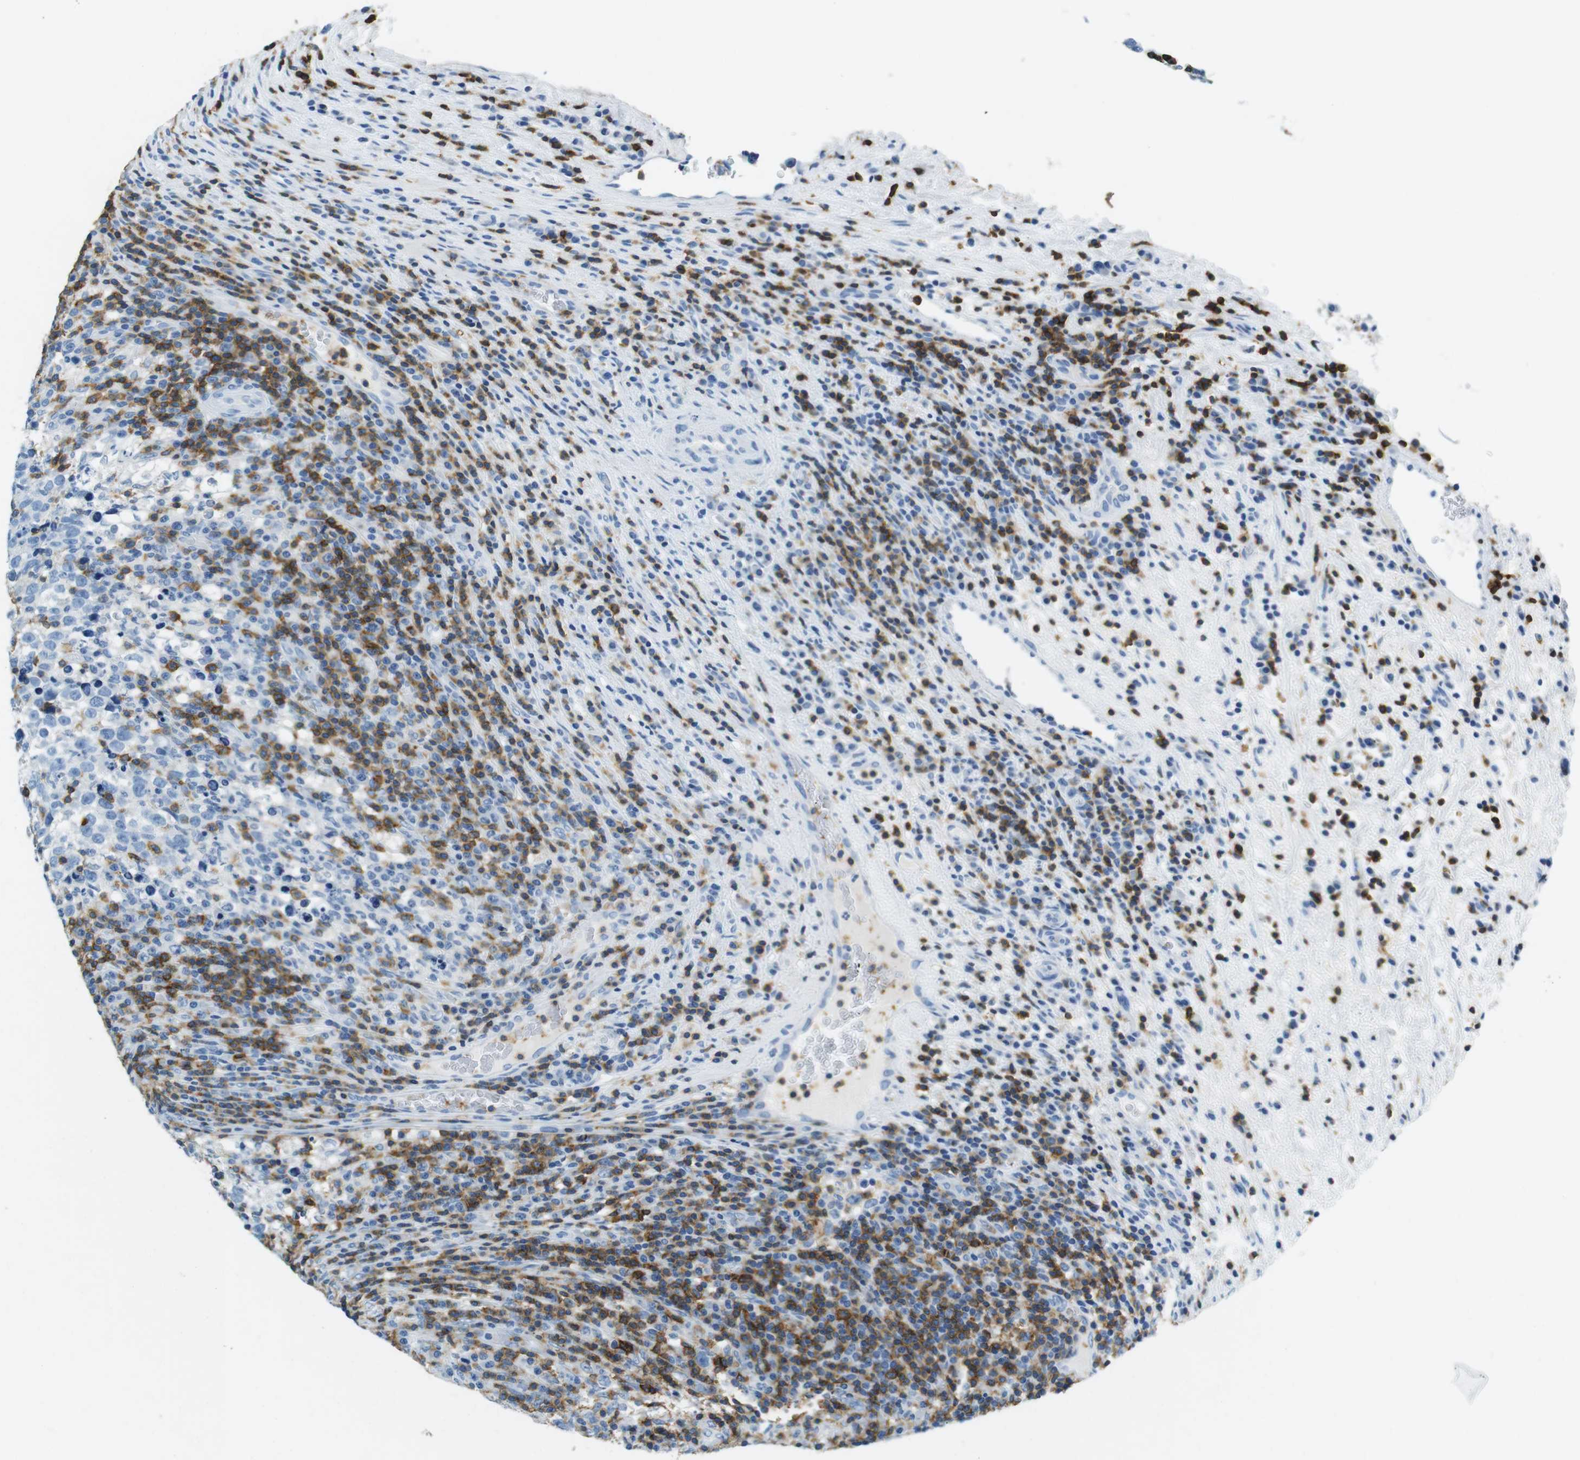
{"staining": {"intensity": "negative", "quantity": "none", "location": "none"}, "tissue": "testis cancer", "cell_type": "Tumor cells", "image_type": "cancer", "snomed": [{"axis": "morphology", "description": "Normal tissue, NOS"}, {"axis": "morphology", "description": "Seminoma, NOS"}, {"axis": "topography", "description": "Testis"}], "caption": "Immunohistochemical staining of testis cancer exhibits no significant positivity in tumor cells. (DAB (3,3'-diaminobenzidine) IHC visualized using brightfield microscopy, high magnification).", "gene": "LAT", "patient": {"sex": "male", "age": 43}}